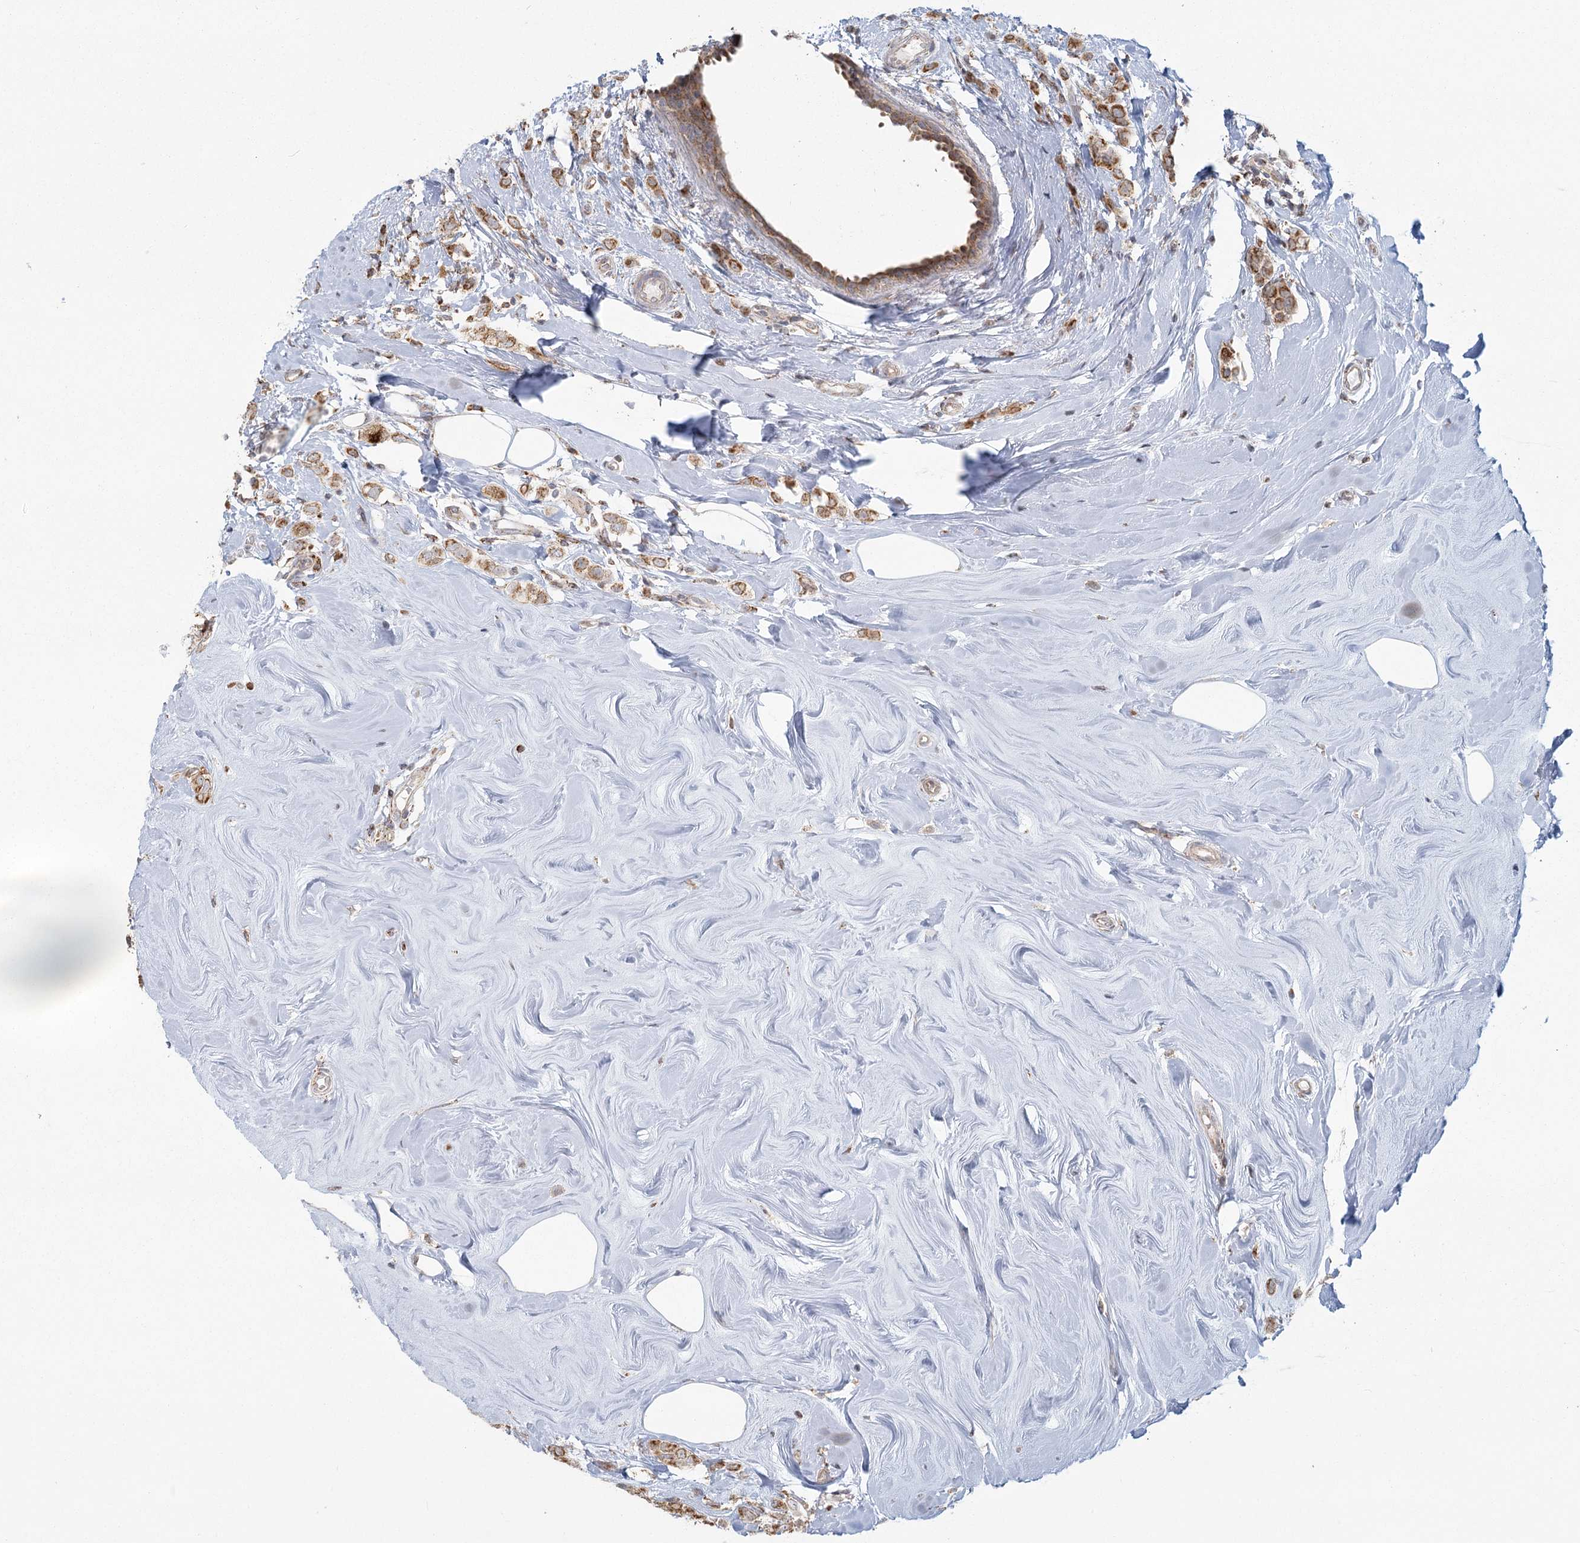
{"staining": {"intensity": "moderate", "quantity": ">75%", "location": "cytoplasmic/membranous"}, "tissue": "breast cancer", "cell_type": "Tumor cells", "image_type": "cancer", "snomed": [{"axis": "morphology", "description": "Lobular carcinoma"}, {"axis": "topography", "description": "Breast"}], "caption": "Immunohistochemistry (IHC) of breast cancer (lobular carcinoma) exhibits medium levels of moderate cytoplasmic/membranous staining in about >75% of tumor cells. (IHC, brightfield microscopy, high magnification).", "gene": "LACTB", "patient": {"sex": "female", "age": 47}}